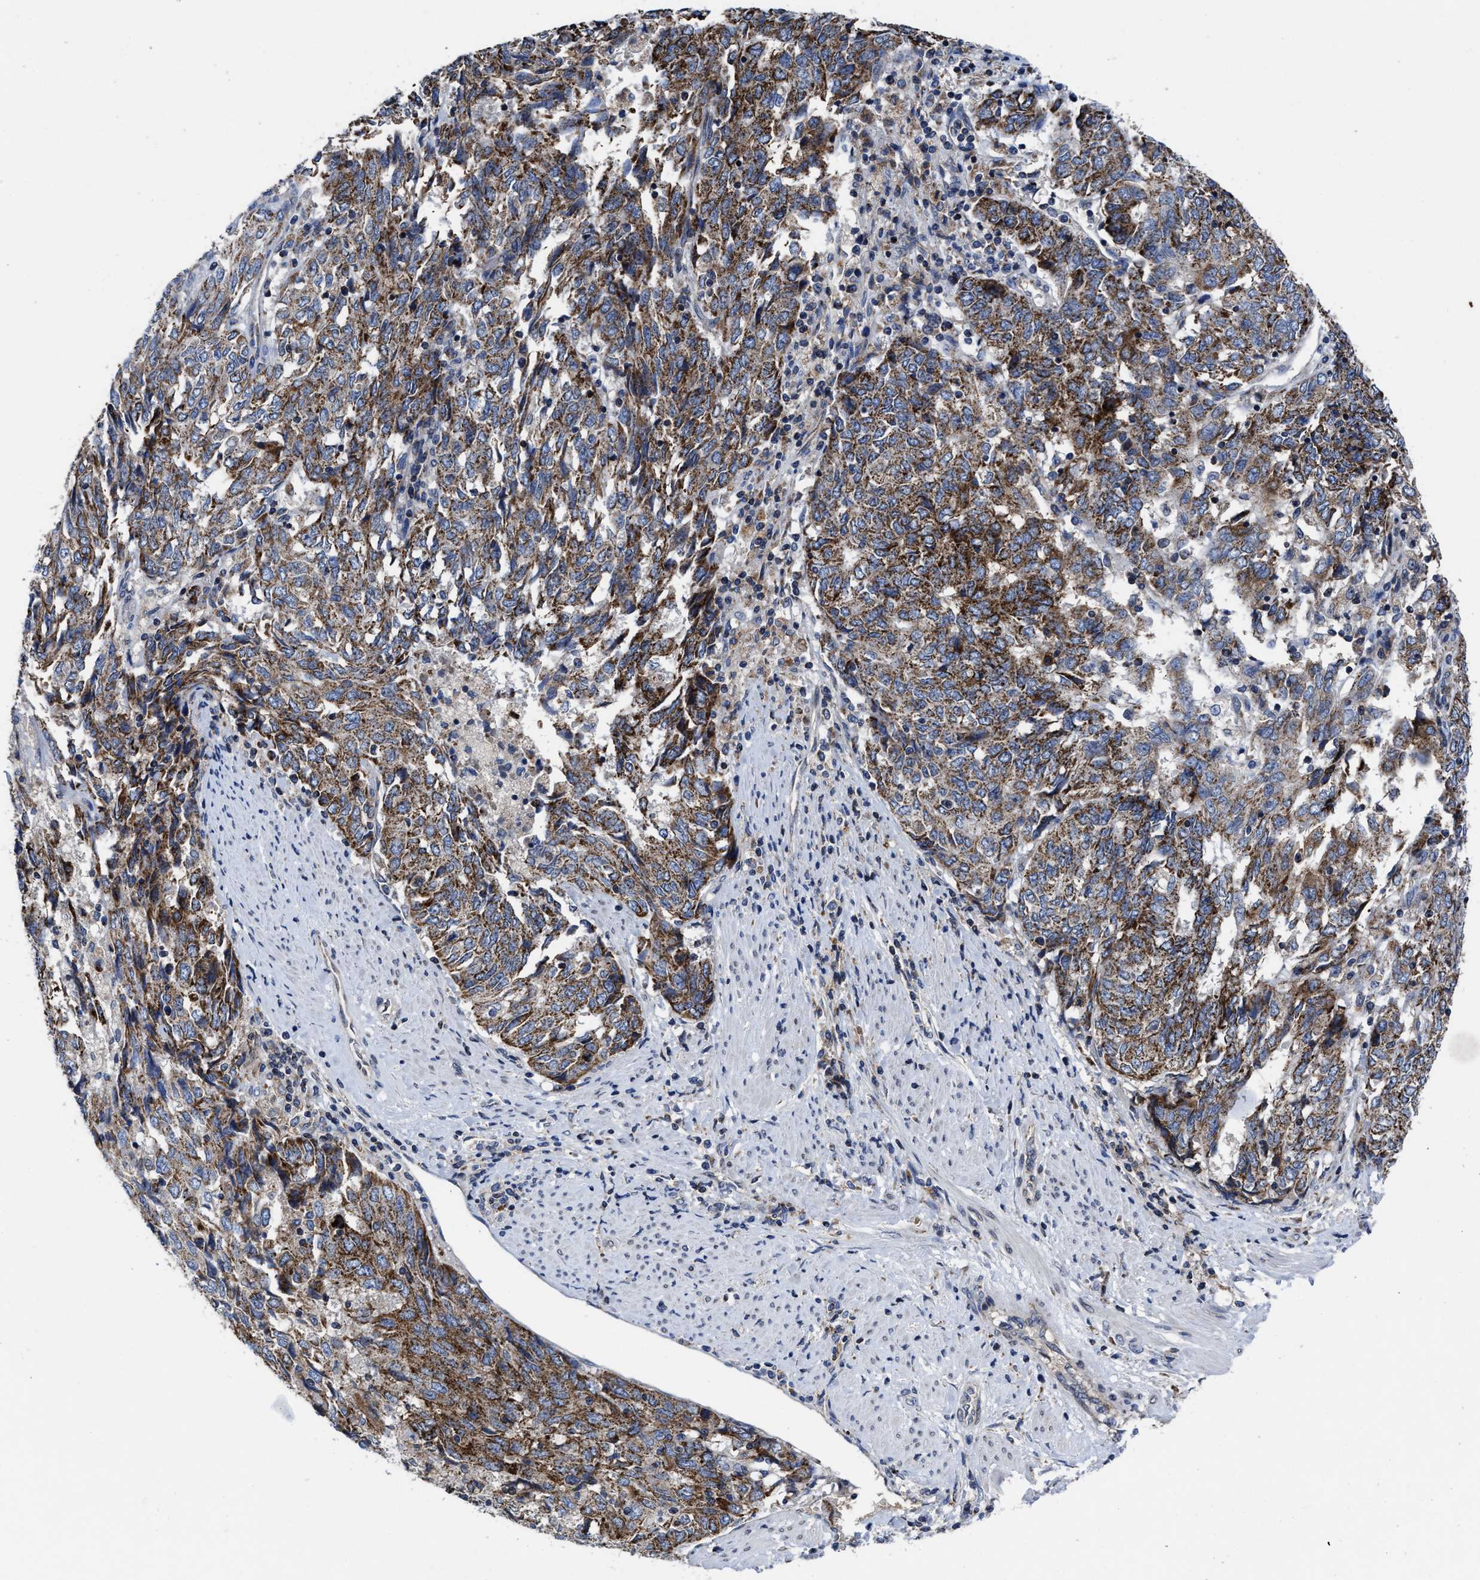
{"staining": {"intensity": "strong", "quantity": "25%-75%", "location": "cytoplasmic/membranous"}, "tissue": "endometrial cancer", "cell_type": "Tumor cells", "image_type": "cancer", "snomed": [{"axis": "morphology", "description": "Adenocarcinoma, NOS"}, {"axis": "topography", "description": "Endometrium"}], "caption": "Protein staining of endometrial cancer (adenocarcinoma) tissue displays strong cytoplasmic/membranous staining in about 25%-75% of tumor cells.", "gene": "CACNA1D", "patient": {"sex": "female", "age": 80}}